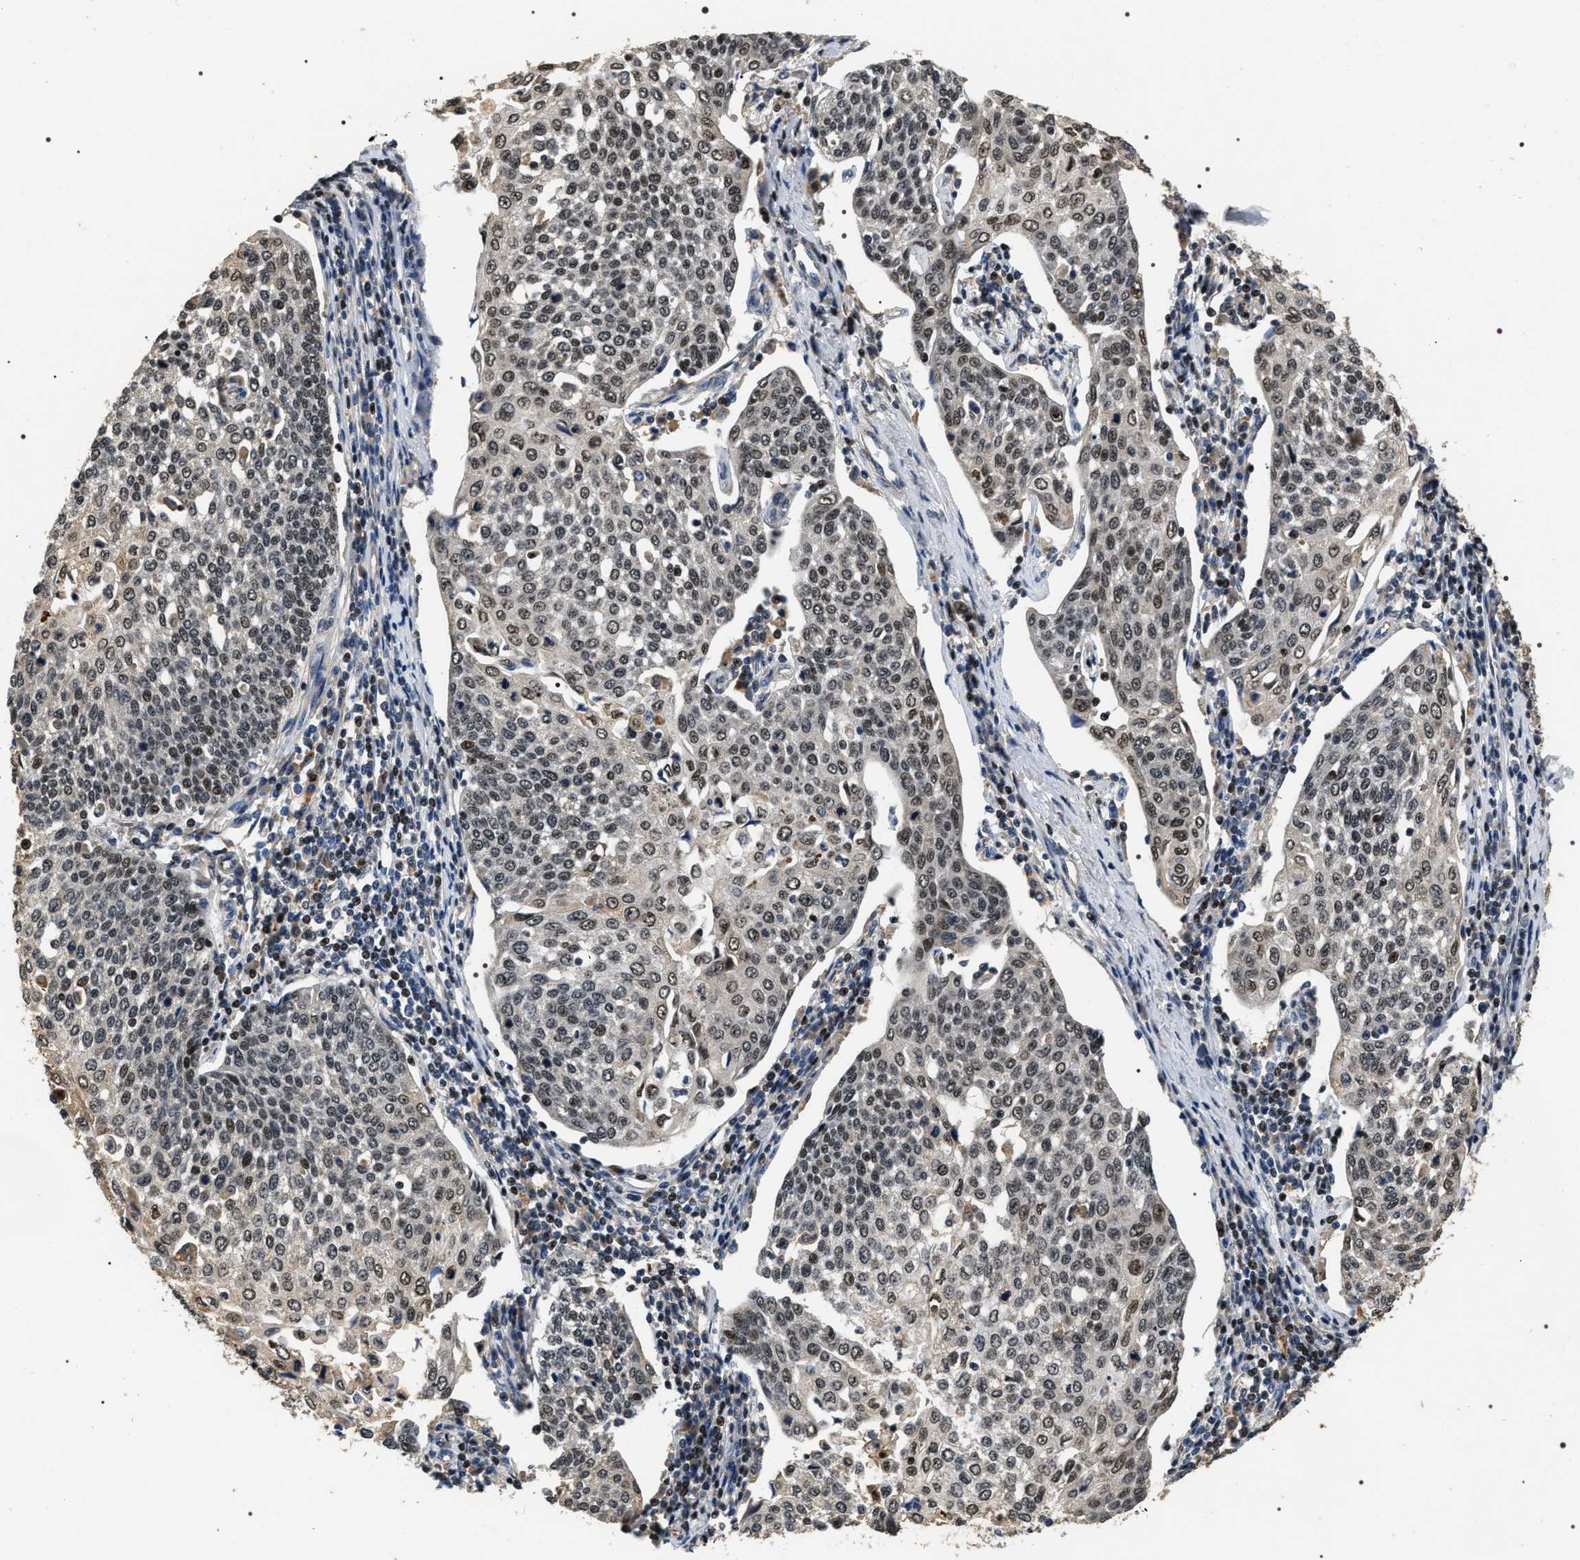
{"staining": {"intensity": "moderate", "quantity": ">75%", "location": "nuclear"}, "tissue": "cervical cancer", "cell_type": "Tumor cells", "image_type": "cancer", "snomed": [{"axis": "morphology", "description": "Squamous cell carcinoma, NOS"}, {"axis": "topography", "description": "Cervix"}], "caption": "Brown immunohistochemical staining in squamous cell carcinoma (cervical) displays moderate nuclear expression in about >75% of tumor cells.", "gene": "C7orf25", "patient": {"sex": "female", "age": 34}}